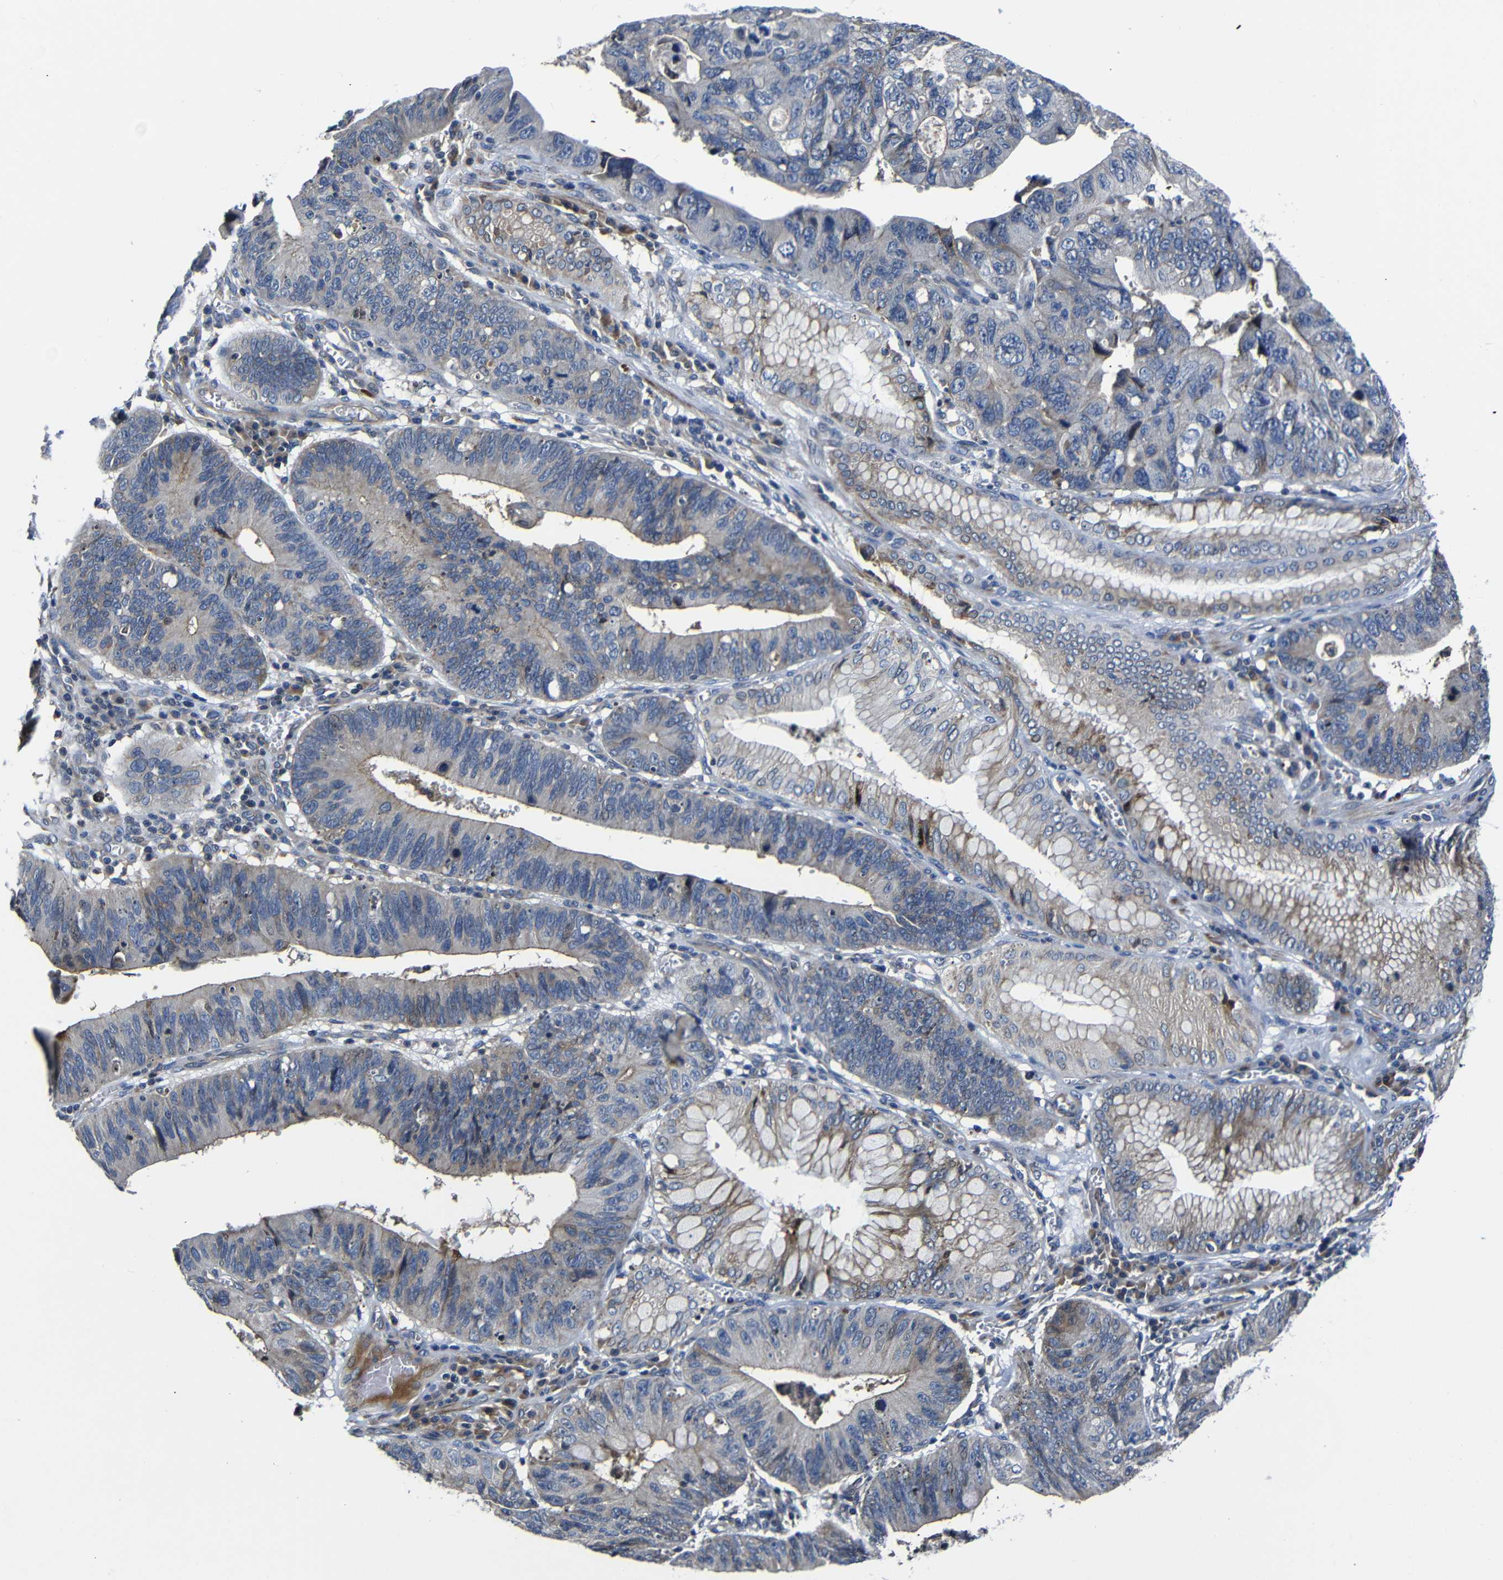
{"staining": {"intensity": "weak", "quantity": "25%-75%", "location": "cytoplasmic/membranous"}, "tissue": "stomach cancer", "cell_type": "Tumor cells", "image_type": "cancer", "snomed": [{"axis": "morphology", "description": "Adenocarcinoma, NOS"}, {"axis": "topography", "description": "Stomach"}], "caption": "Adenocarcinoma (stomach) stained for a protein (brown) displays weak cytoplasmic/membranous positive expression in about 25%-75% of tumor cells.", "gene": "AFDN", "patient": {"sex": "male", "age": 59}}